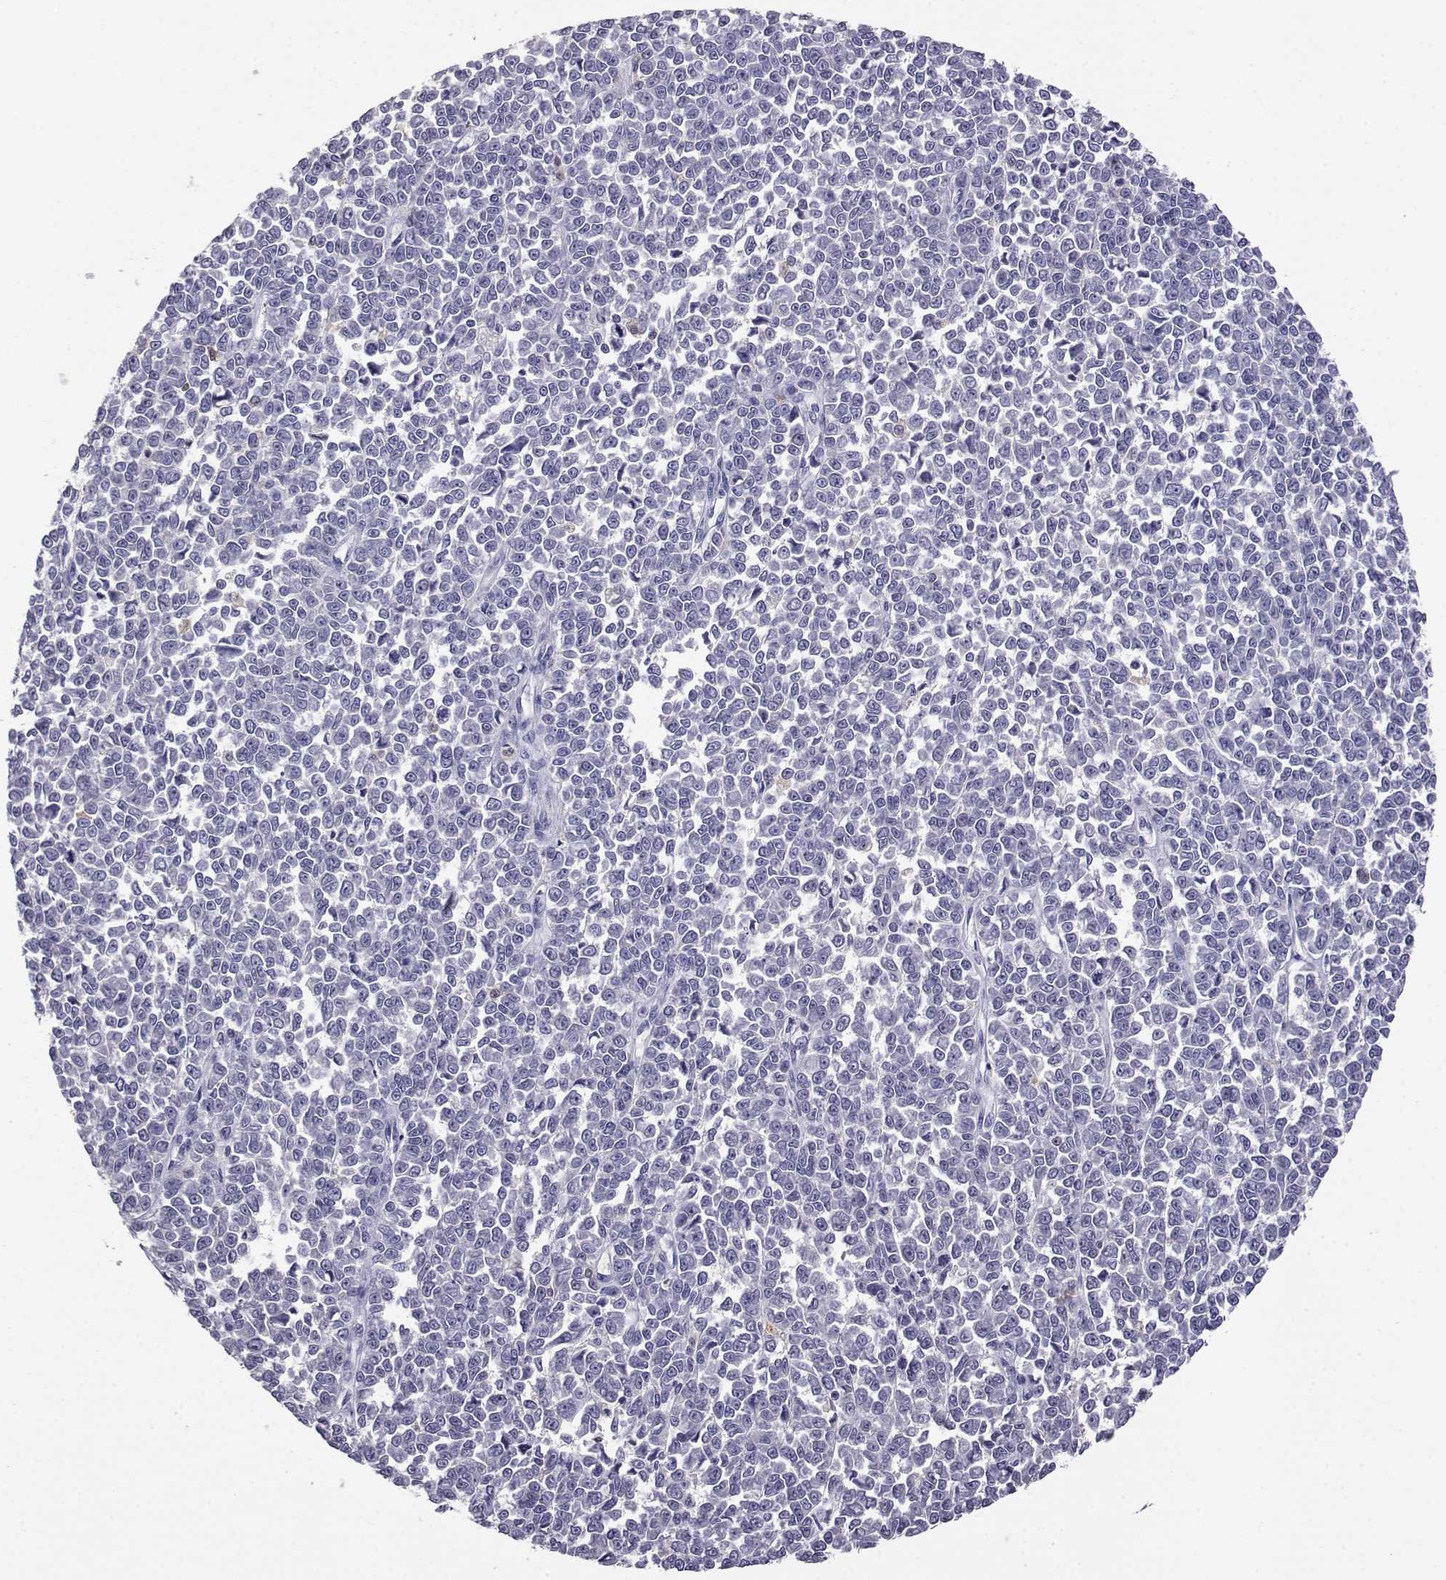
{"staining": {"intensity": "negative", "quantity": "none", "location": "none"}, "tissue": "melanoma", "cell_type": "Tumor cells", "image_type": "cancer", "snomed": [{"axis": "morphology", "description": "Malignant melanoma, NOS"}, {"axis": "topography", "description": "Skin"}], "caption": "This is an immunohistochemistry (IHC) micrograph of malignant melanoma. There is no expression in tumor cells.", "gene": "AKR1B1", "patient": {"sex": "female", "age": 95}}